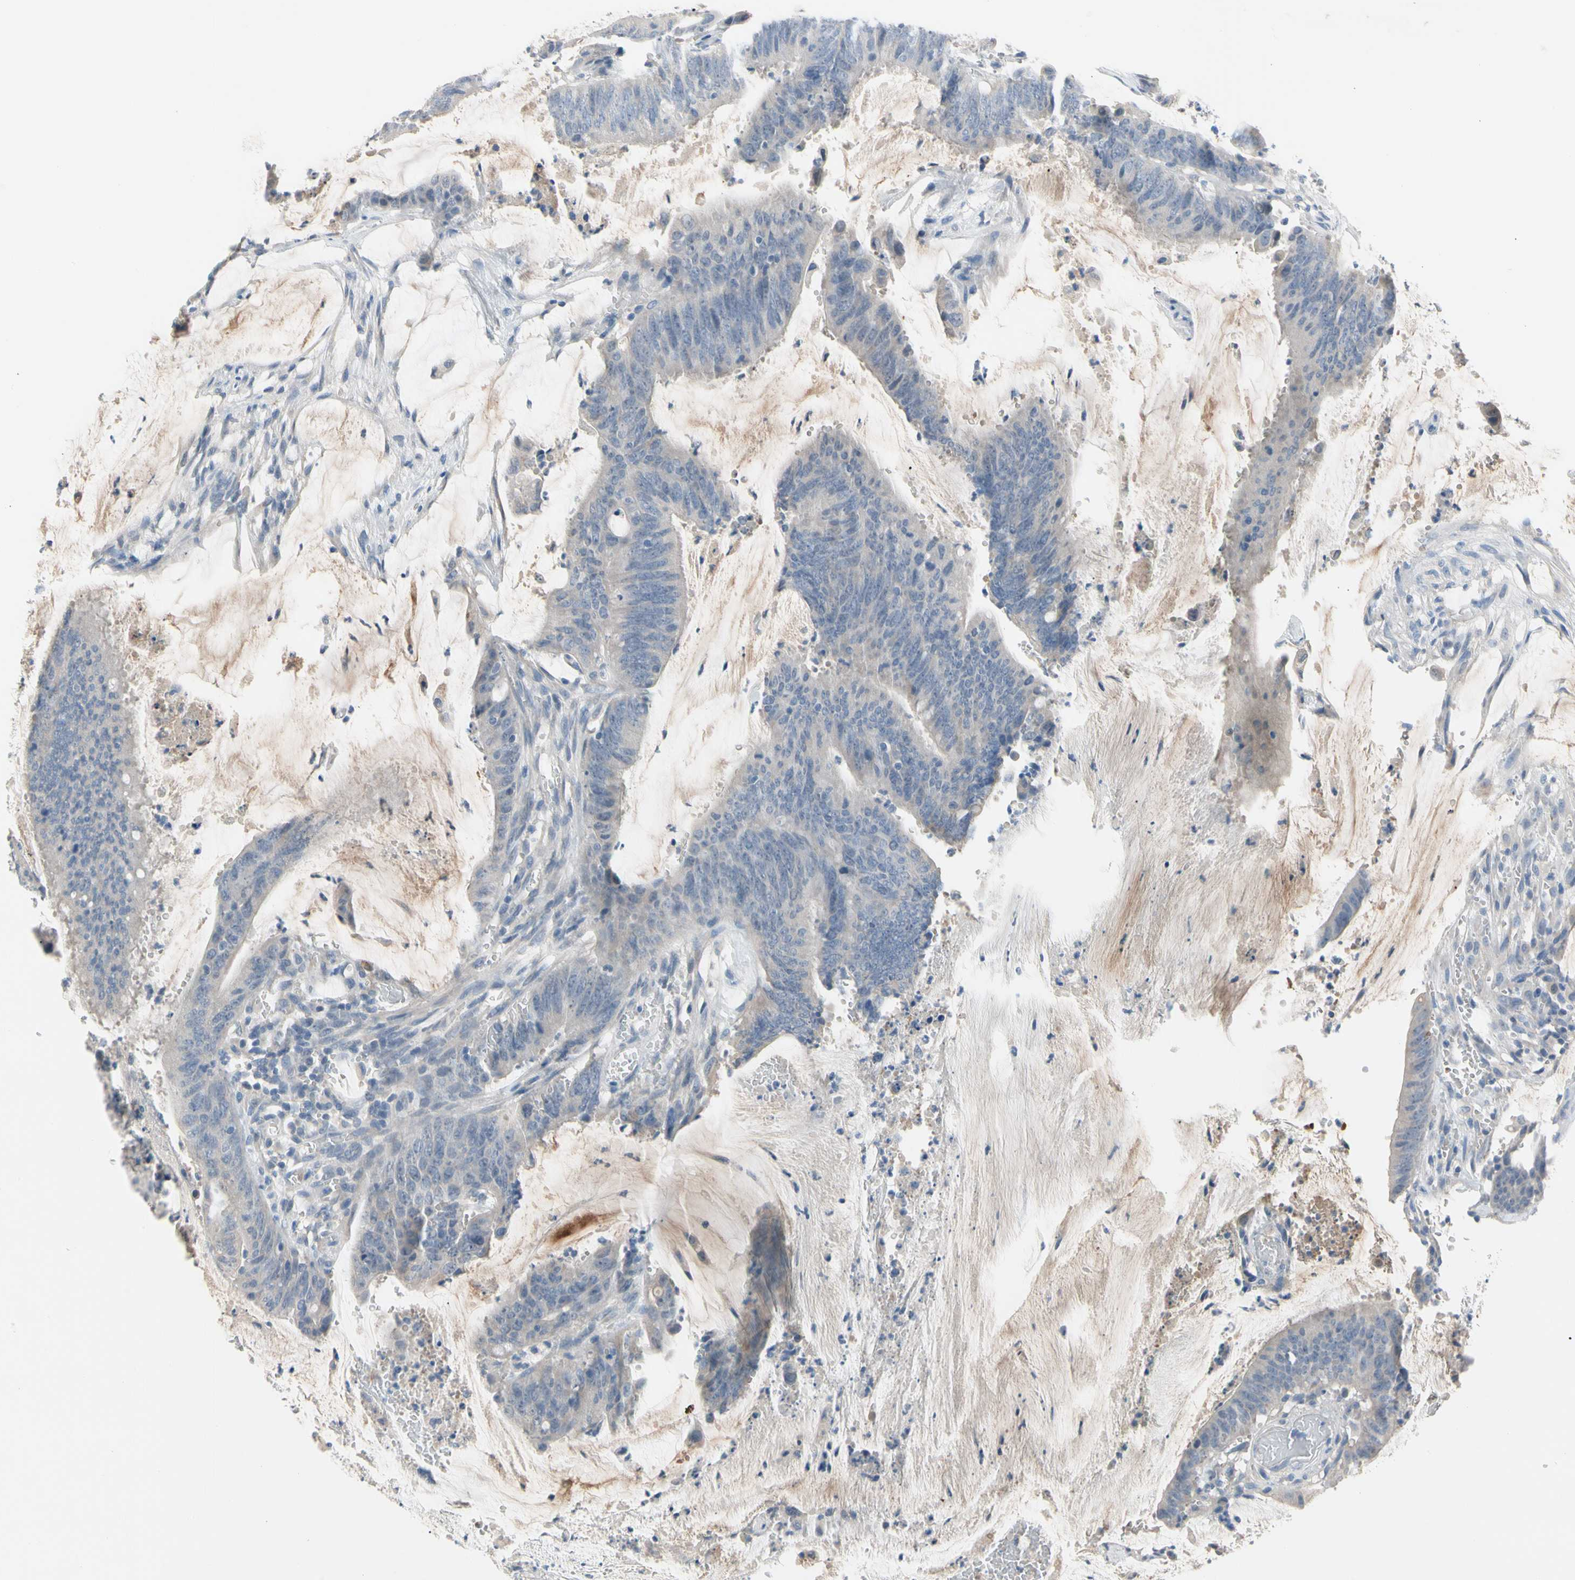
{"staining": {"intensity": "negative", "quantity": "none", "location": "none"}, "tissue": "colorectal cancer", "cell_type": "Tumor cells", "image_type": "cancer", "snomed": [{"axis": "morphology", "description": "Adenocarcinoma, NOS"}, {"axis": "topography", "description": "Rectum"}], "caption": "Human colorectal cancer (adenocarcinoma) stained for a protein using immunohistochemistry (IHC) reveals no positivity in tumor cells.", "gene": "MARK1", "patient": {"sex": "female", "age": 66}}